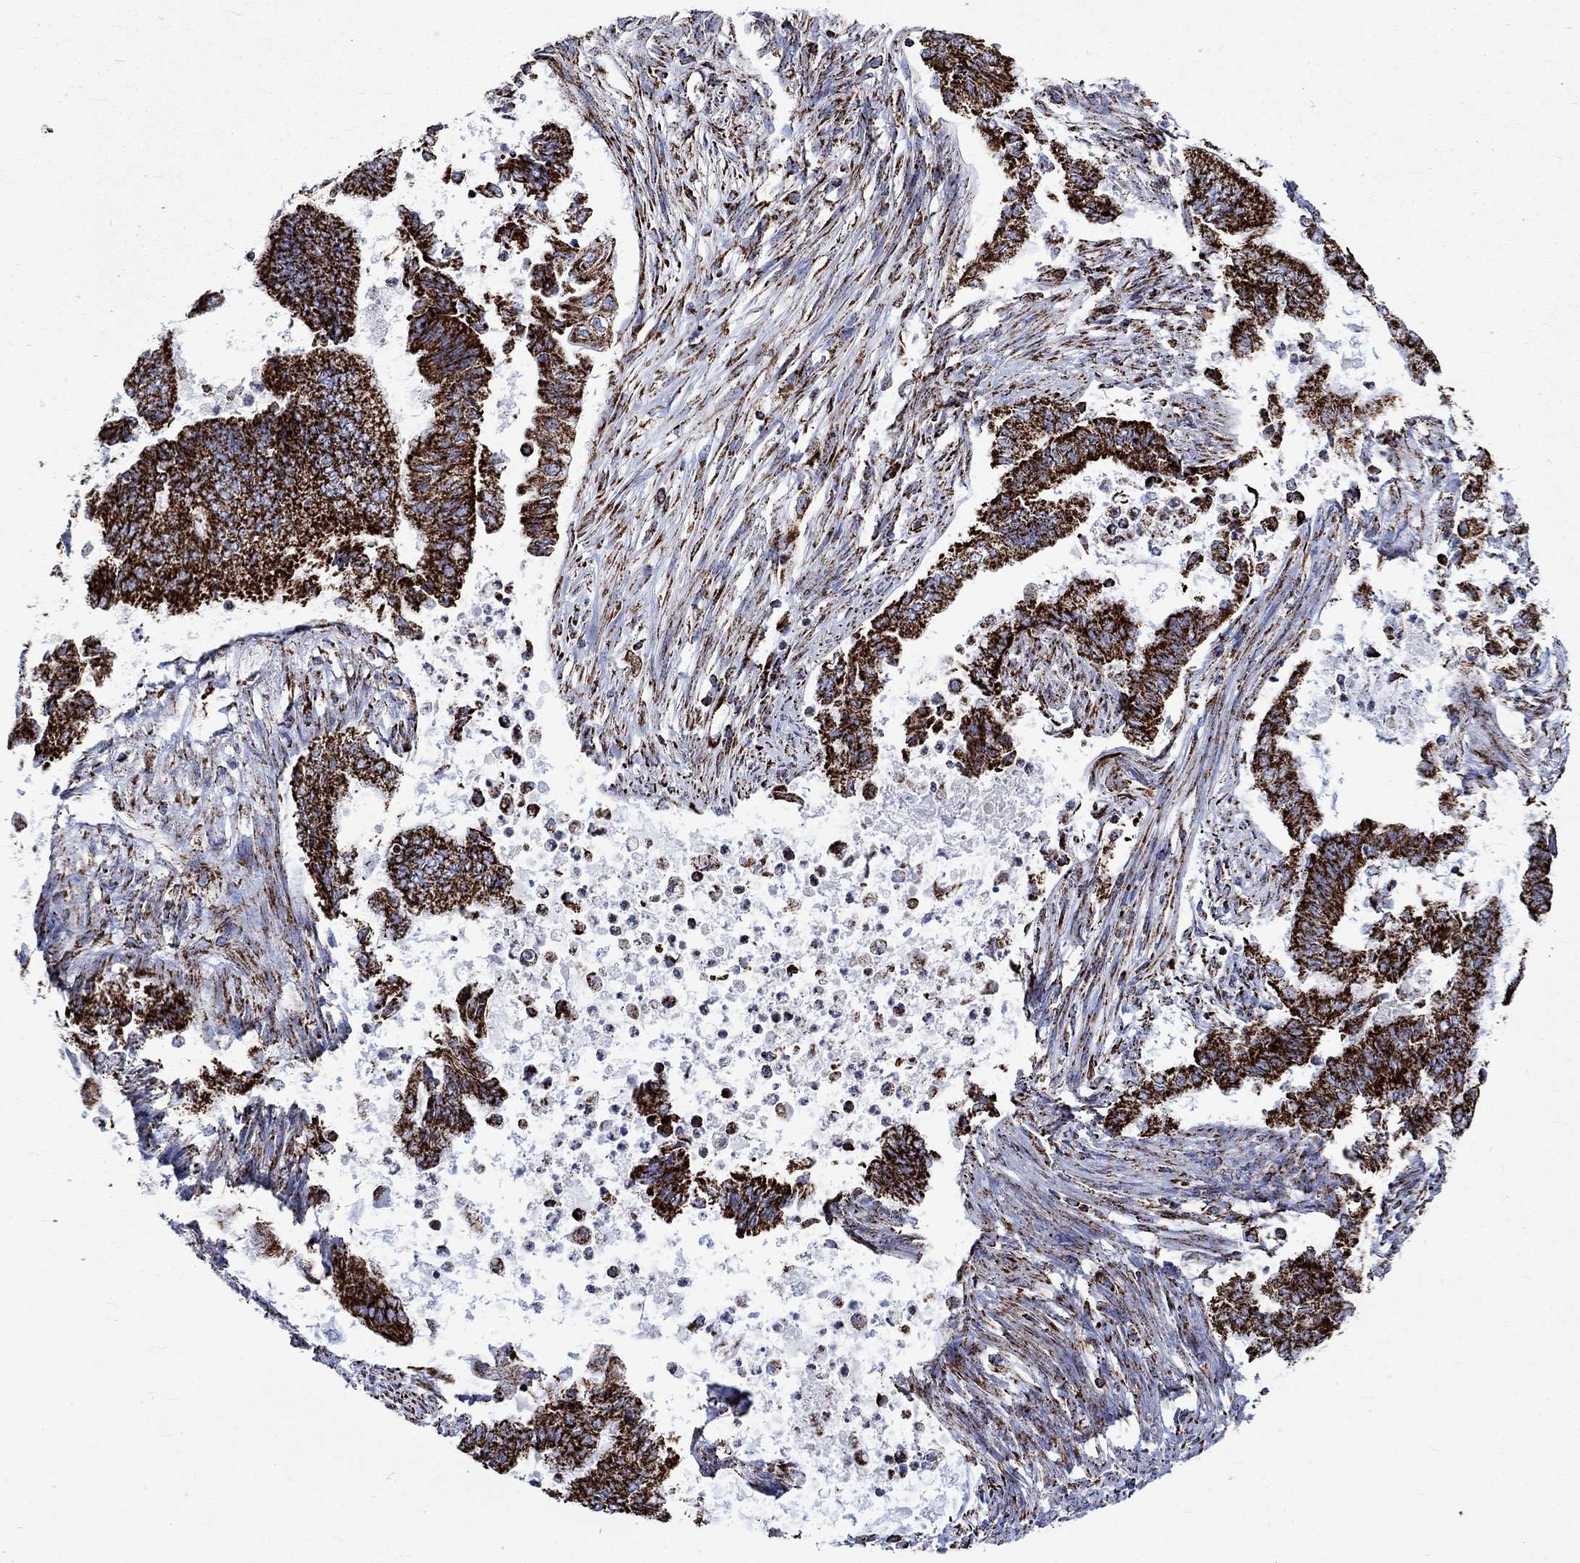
{"staining": {"intensity": "strong", "quantity": ">75%", "location": "cytoplasmic/membranous"}, "tissue": "endometrial cancer", "cell_type": "Tumor cells", "image_type": "cancer", "snomed": [{"axis": "morphology", "description": "Adenocarcinoma, NOS"}, {"axis": "topography", "description": "Endometrium"}], "caption": "Immunohistochemistry (DAB (3,3'-diaminobenzidine)) staining of human endometrial adenocarcinoma shows strong cytoplasmic/membranous protein expression in about >75% of tumor cells.", "gene": "RCE1", "patient": {"sex": "female", "age": 65}}